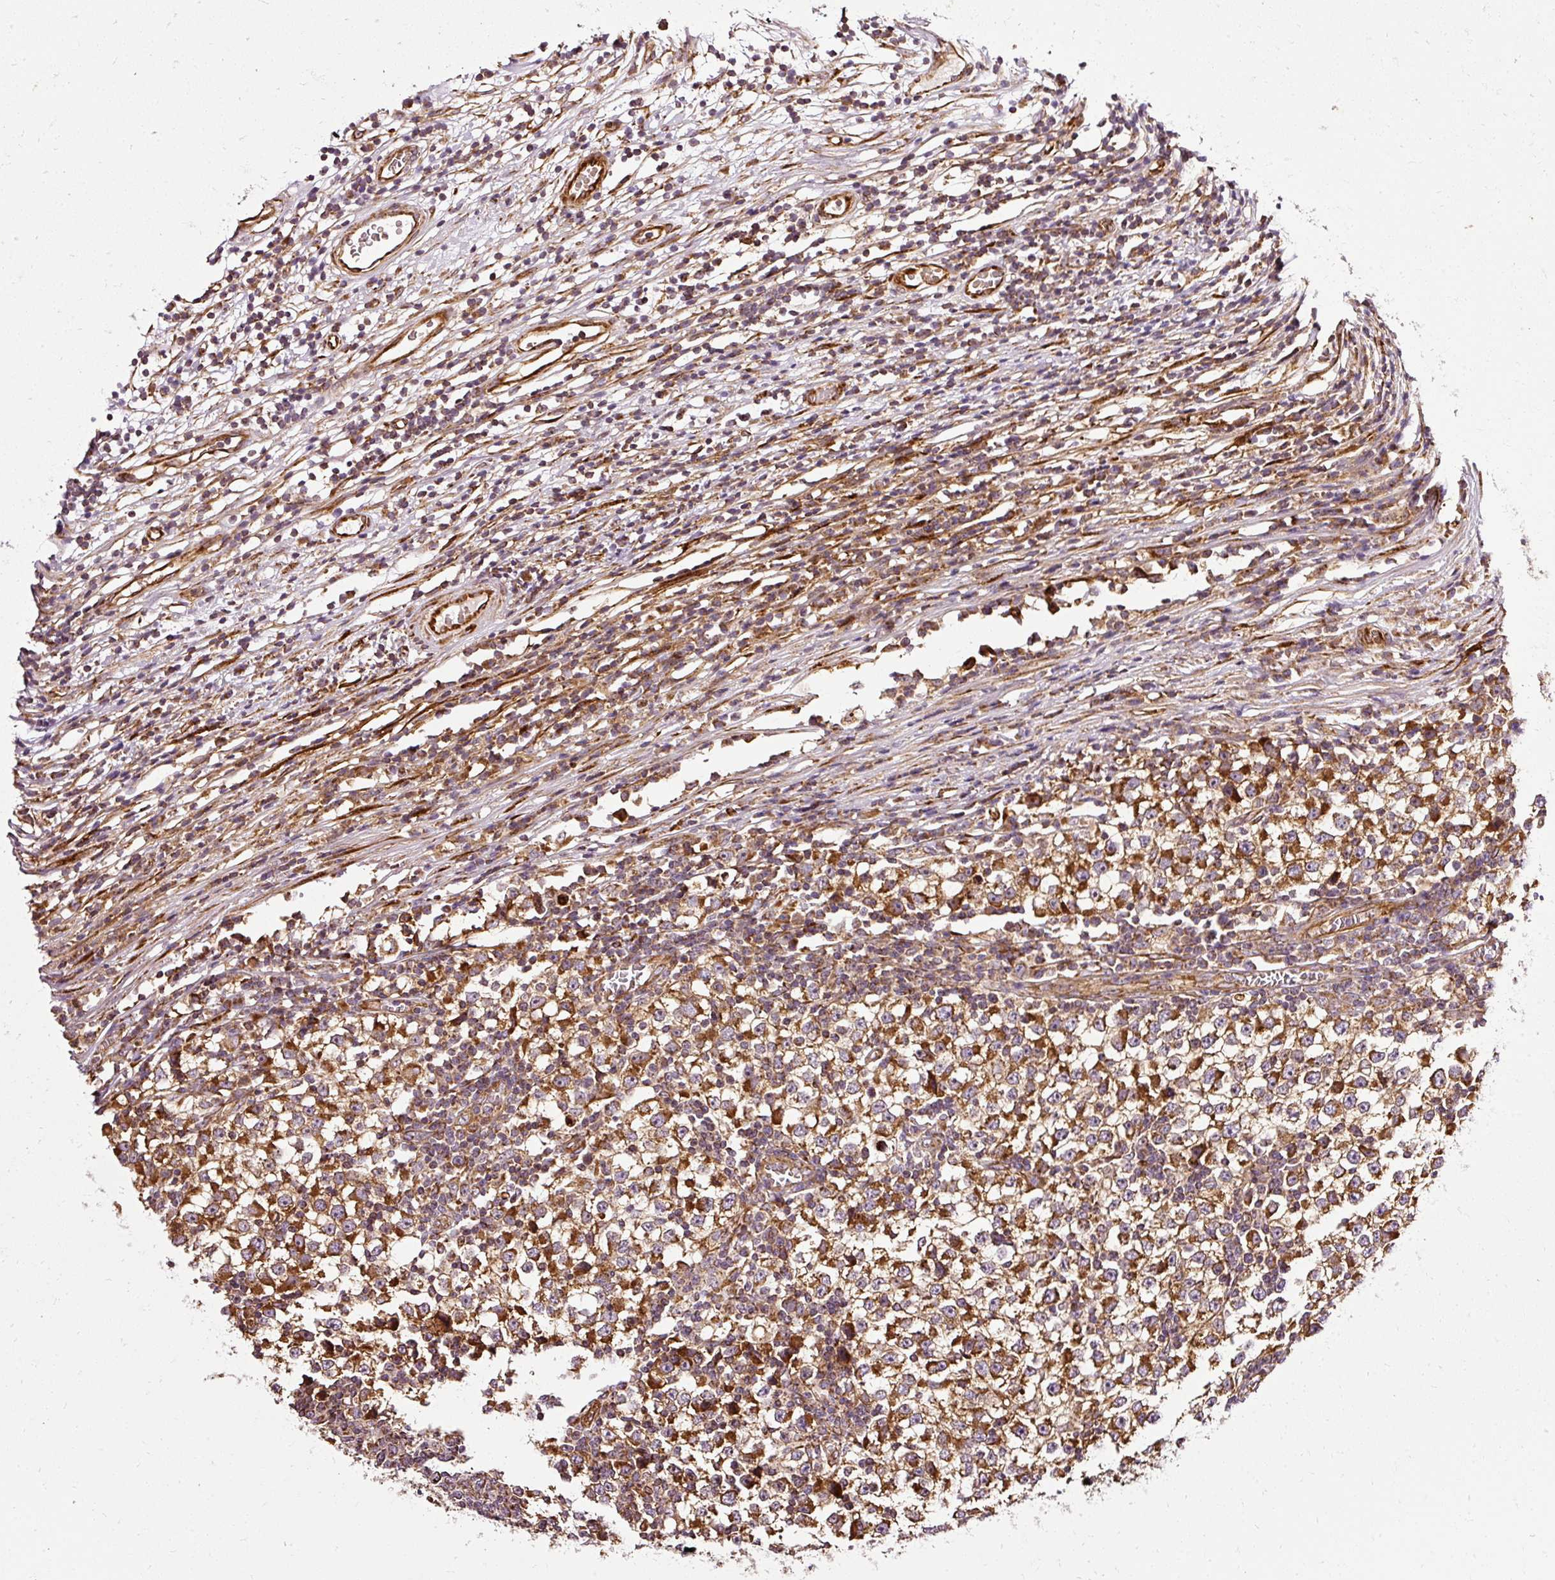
{"staining": {"intensity": "strong", "quantity": ">75%", "location": "cytoplasmic/membranous"}, "tissue": "testis cancer", "cell_type": "Tumor cells", "image_type": "cancer", "snomed": [{"axis": "morphology", "description": "Seminoma, NOS"}, {"axis": "topography", "description": "Testis"}], "caption": "There is high levels of strong cytoplasmic/membranous positivity in tumor cells of seminoma (testis), as demonstrated by immunohistochemical staining (brown color).", "gene": "ISCU", "patient": {"sex": "male", "age": 65}}